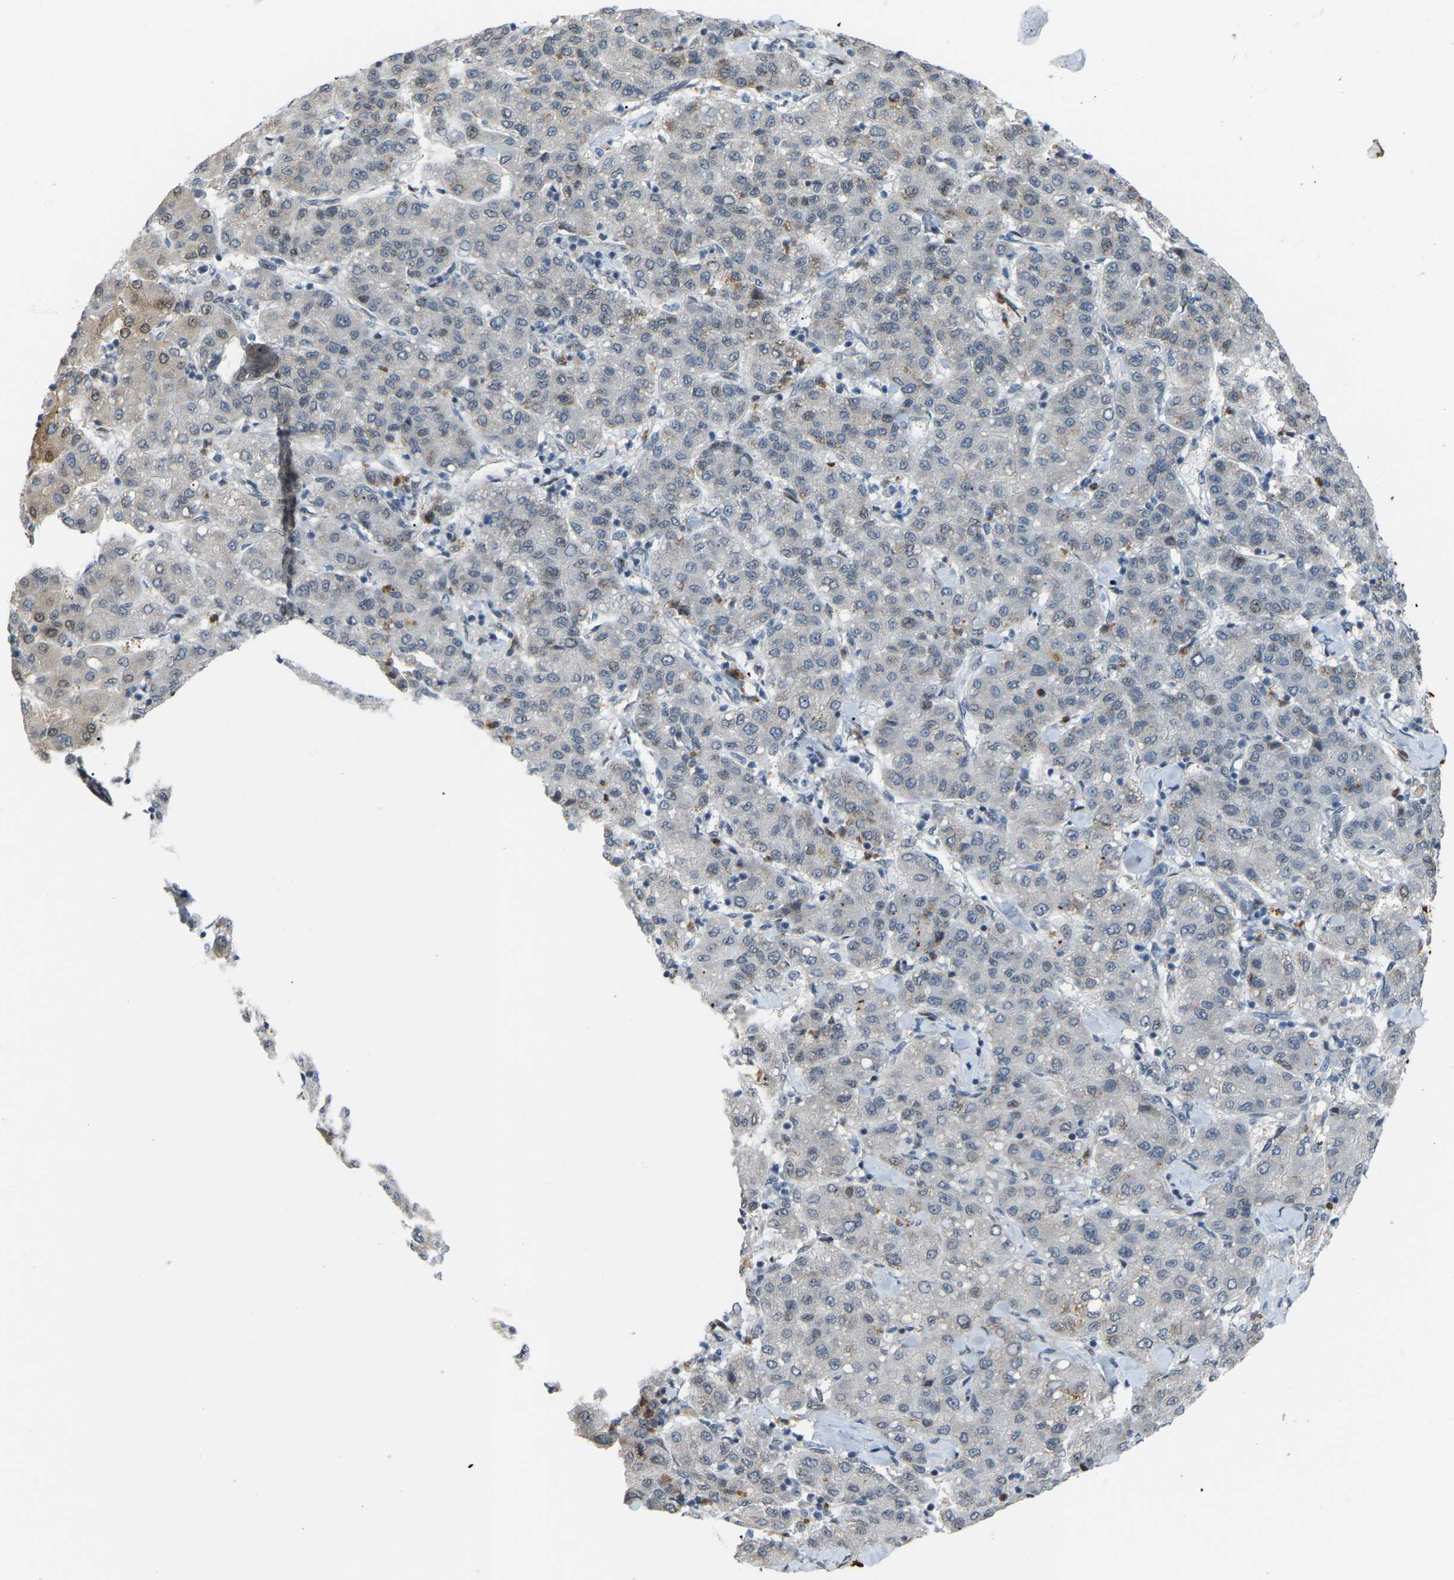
{"staining": {"intensity": "moderate", "quantity": "<25%", "location": "cytoplasmic/membranous"}, "tissue": "liver cancer", "cell_type": "Tumor cells", "image_type": "cancer", "snomed": [{"axis": "morphology", "description": "Carcinoma, Hepatocellular, NOS"}, {"axis": "topography", "description": "Liver"}], "caption": "IHC (DAB) staining of human liver cancer exhibits moderate cytoplasmic/membranous protein expression in about <25% of tumor cells. (IHC, brightfield microscopy, high magnification).", "gene": "CROT", "patient": {"sex": "male", "age": 65}}